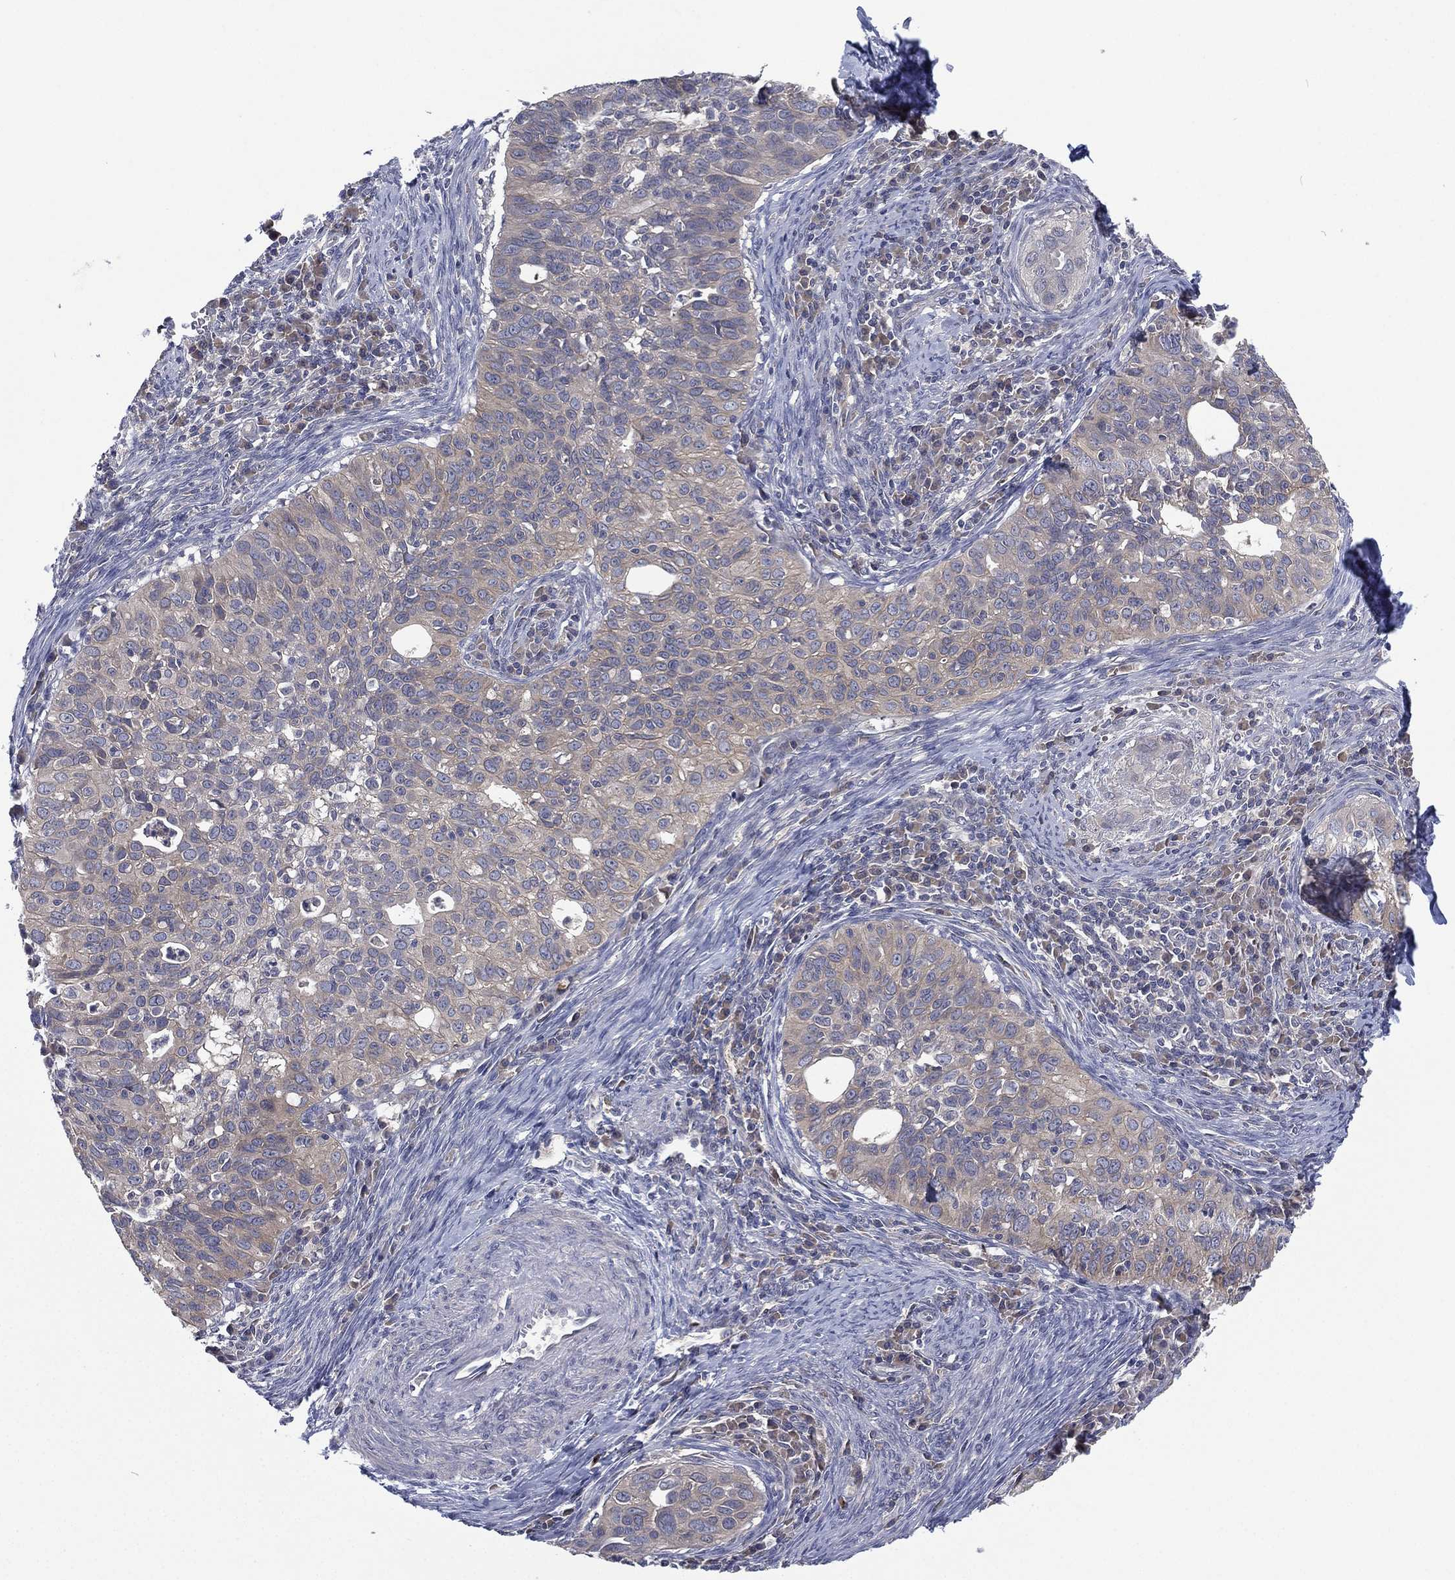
{"staining": {"intensity": "negative", "quantity": "none", "location": "none"}, "tissue": "cervical cancer", "cell_type": "Tumor cells", "image_type": "cancer", "snomed": [{"axis": "morphology", "description": "Squamous cell carcinoma, NOS"}, {"axis": "topography", "description": "Cervix"}], "caption": "Immunohistochemistry (IHC) image of human squamous cell carcinoma (cervical) stained for a protein (brown), which displays no staining in tumor cells.", "gene": "MPP7", "patient": {"sex": "female", "age": 26}}